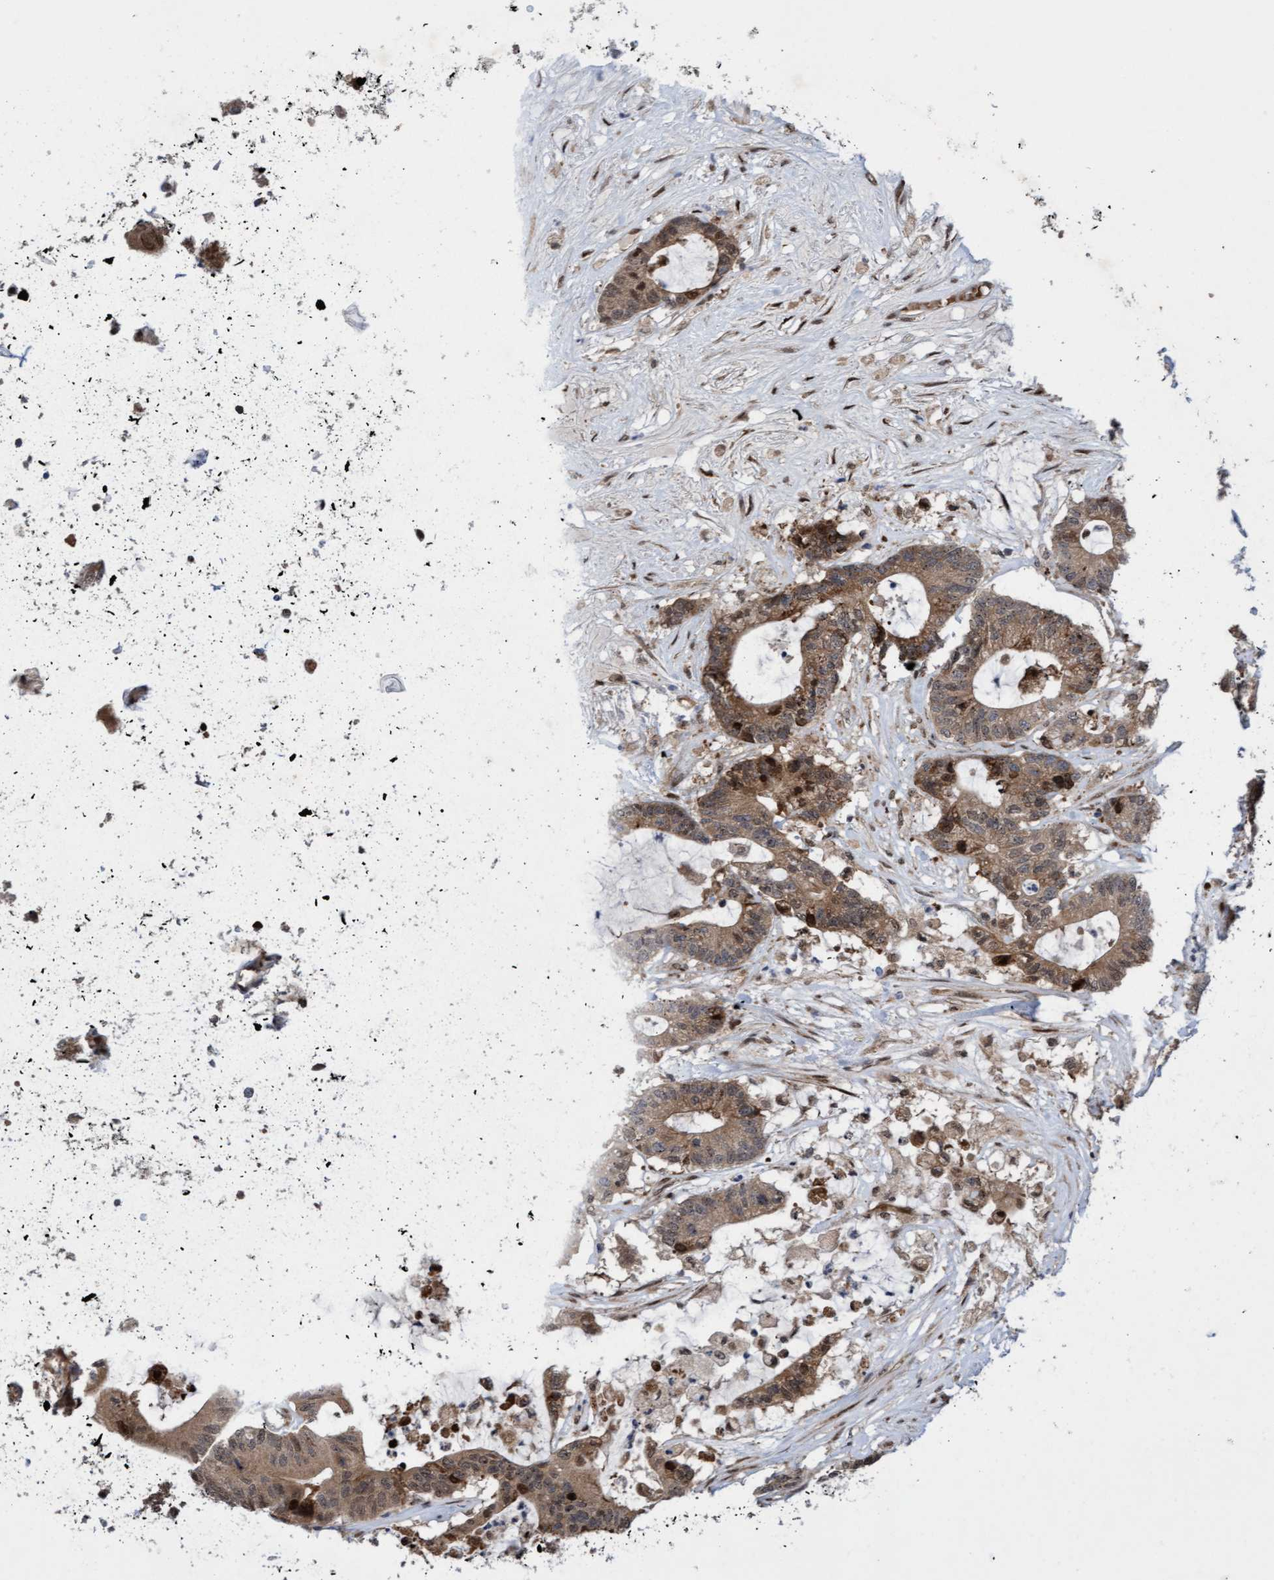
{"staining": {"intensity": "moderate", "quantity": ">75%", "location": "cytoplasmic/membranous"}, "tissue": "colorectal cancer", "cell_type": "Tumor cells", "image_type": "cancer", "snomed": [{"axis": "morphology", "description": "Adenocarcinoma, NOS"}, {"axis": "topography", "description": "Colon"}], "caption": "Human adenocarcinoma (colorectal) stained for a protein (brown) exhibits moderate cytoplasmic/membranous positive positivity in about >75% of tumor cells.", "gene": "TANC2", "patient": {"sex": "female", "age": 84}}